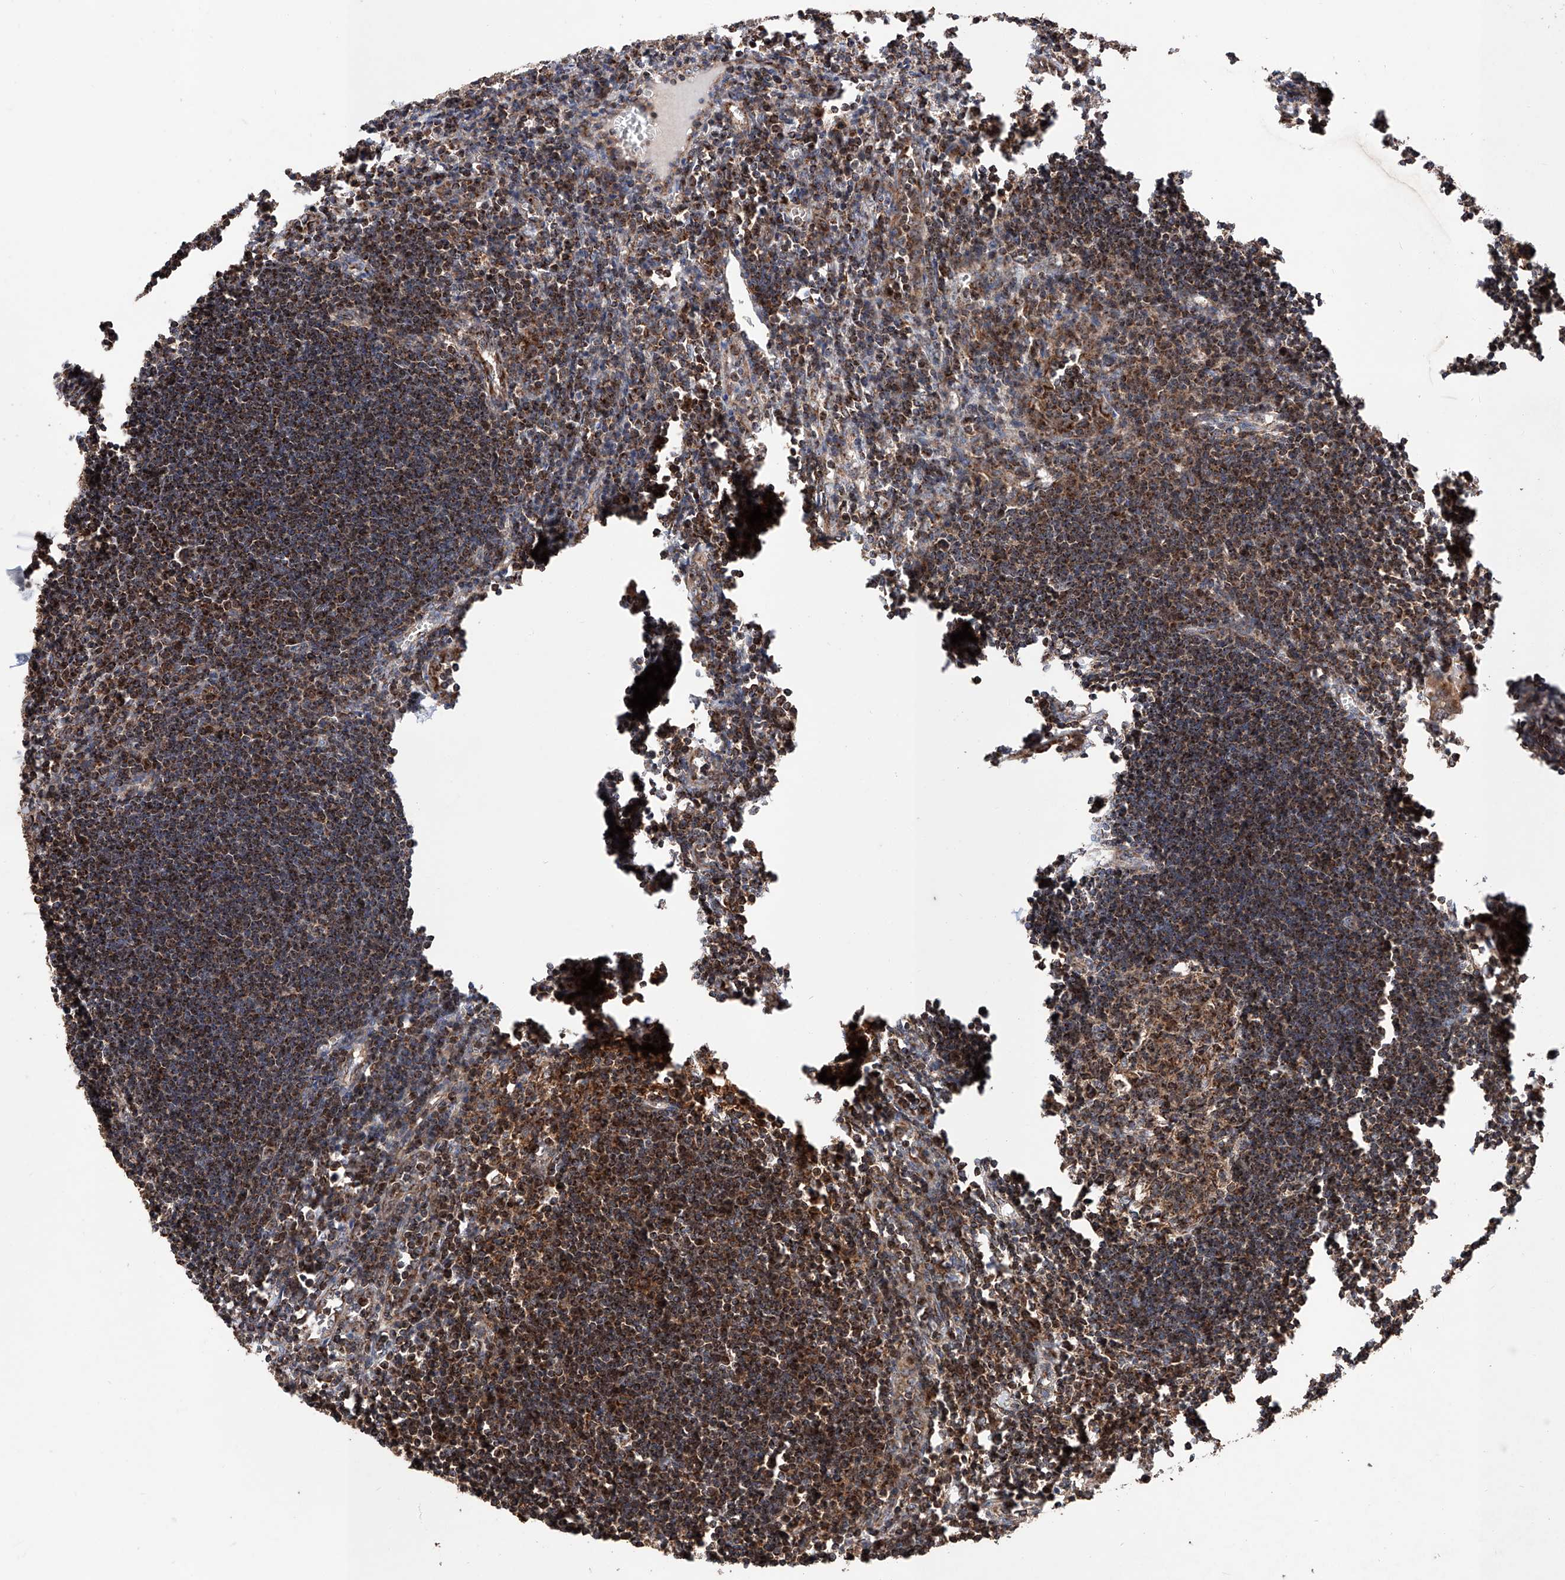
{"staining": {"intensity": "strong", "quantity": ">75%", "location": "cytoplasmic/membranous"}, "tissue": "lymph node", "cell_type": "Germinal center cells", "image_type": "normal", "snomed": [{"axis": "morphology", "description": "Normal tissue, NOS"}, {"axis": "morphology", "description": "Malignant melanoma, Metastatic site"}, {"axis": "topography", "description": "Lymph node"}], "caption": "DAB (3,3'-diaminobenzidine) immunohistochemical staining of normal lymph node displays strong cytoplasmic/membranous protein staining in about >75% of germinal center cells. (DAB (3,3'-diaminobenzidine) = brown stain, brightfield microscopy at high magnification).", "gene": "PISD", "patient": {"sex": "male", "age": 41}}